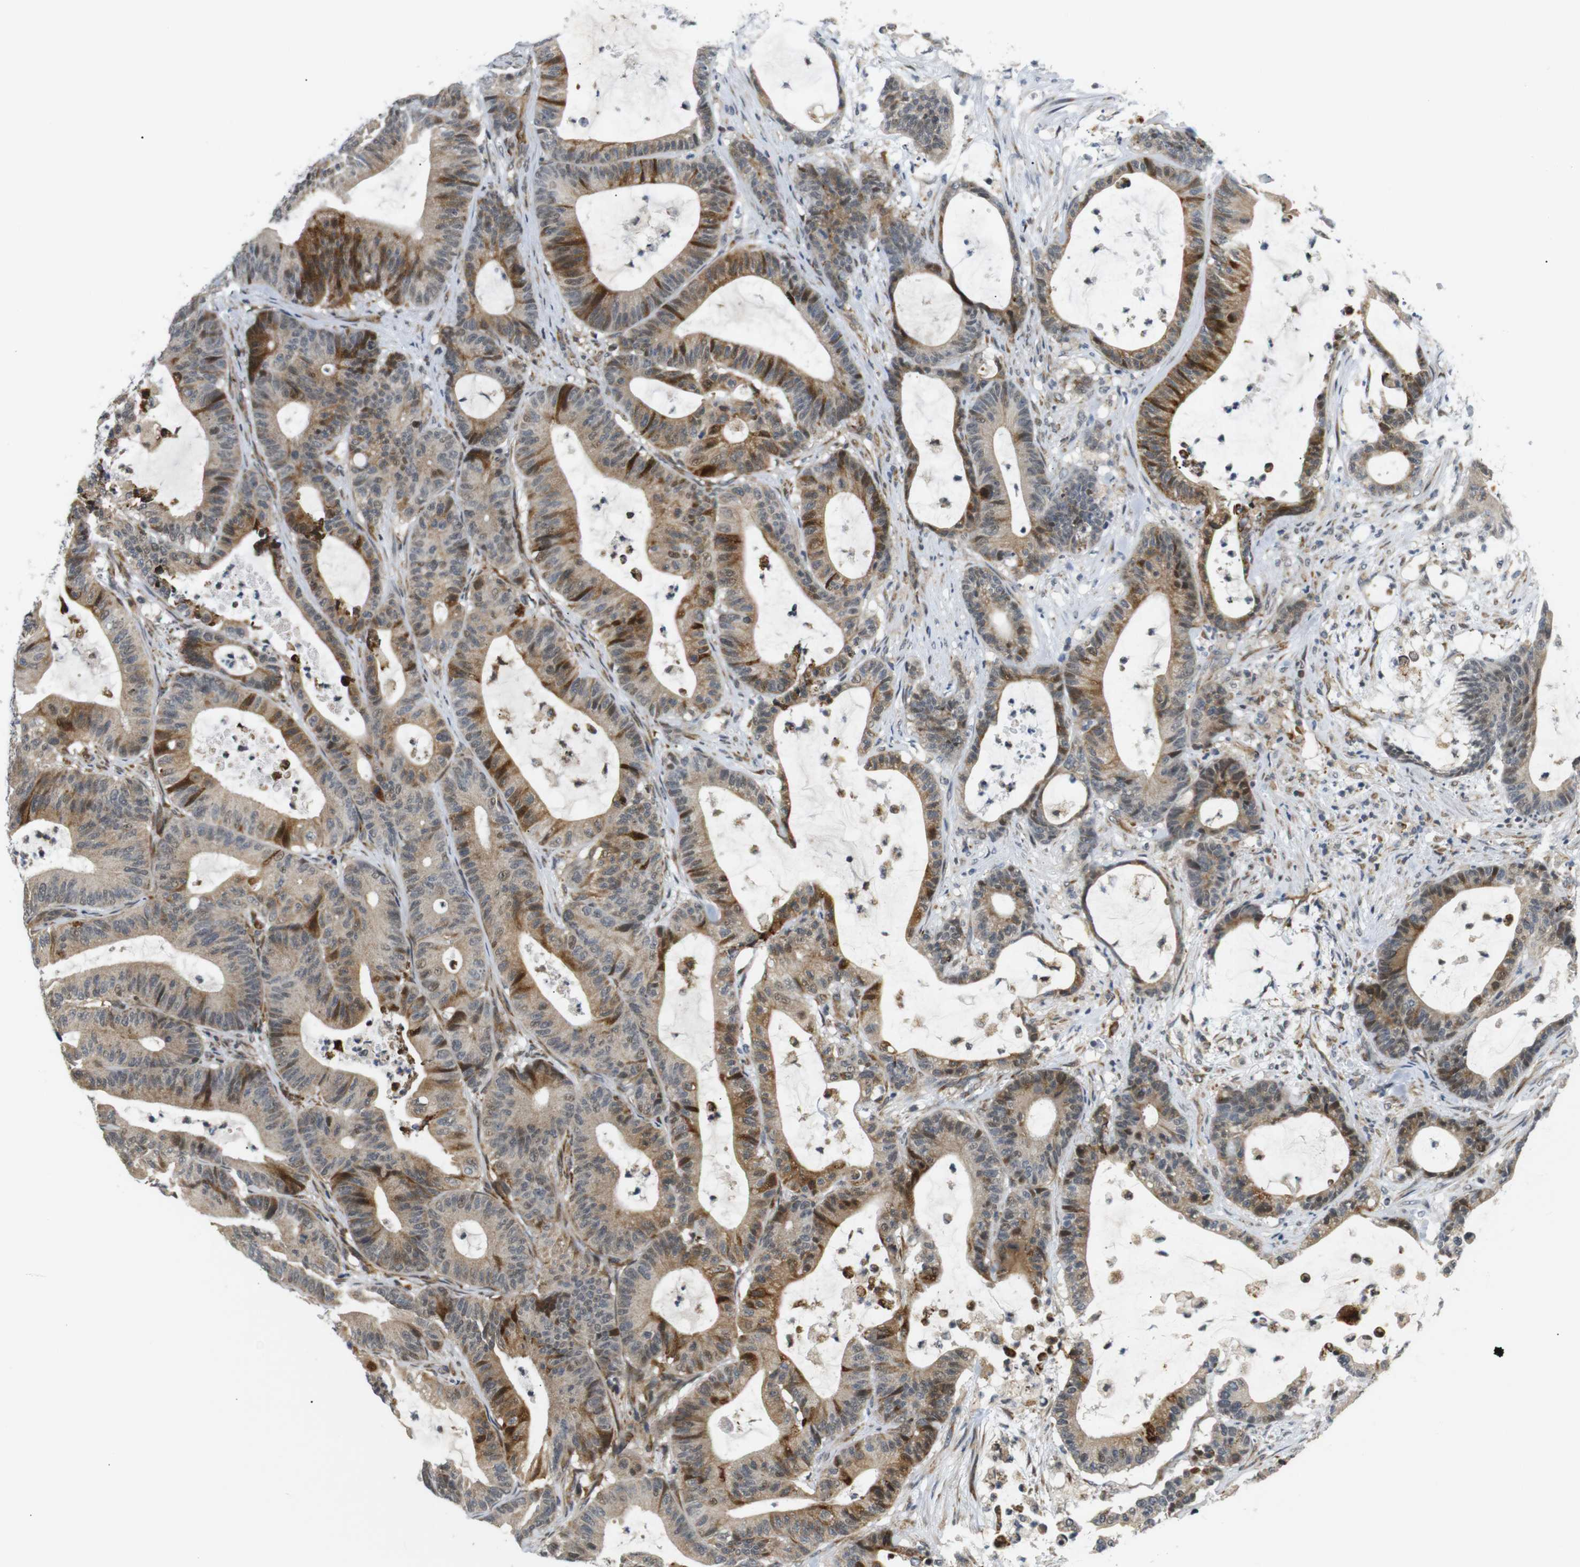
{"staining": {"intensity": "moderate", "quantity": ">75%", "location": "cytoplasmic/membranous"}, "tissue": "colorectal cancer", "cell_type": "Tumor cells", "image_type": "cancer", "snomed": [{"axis": "morphology", "description": "Adenocarcinoma, NOS"}, {"axis": "topography", "description": "Colon"}], "caption": "An immunohistochemistry histopathology image of neoplastic tissue is shown. Protein staining in brown labels moderate cytoplasmic/membranous positivity in adenocarcinoma (colorectal) within tumor cells.", "gene": "SYDE1", "patient": {"sex": "female", "age": 84}}